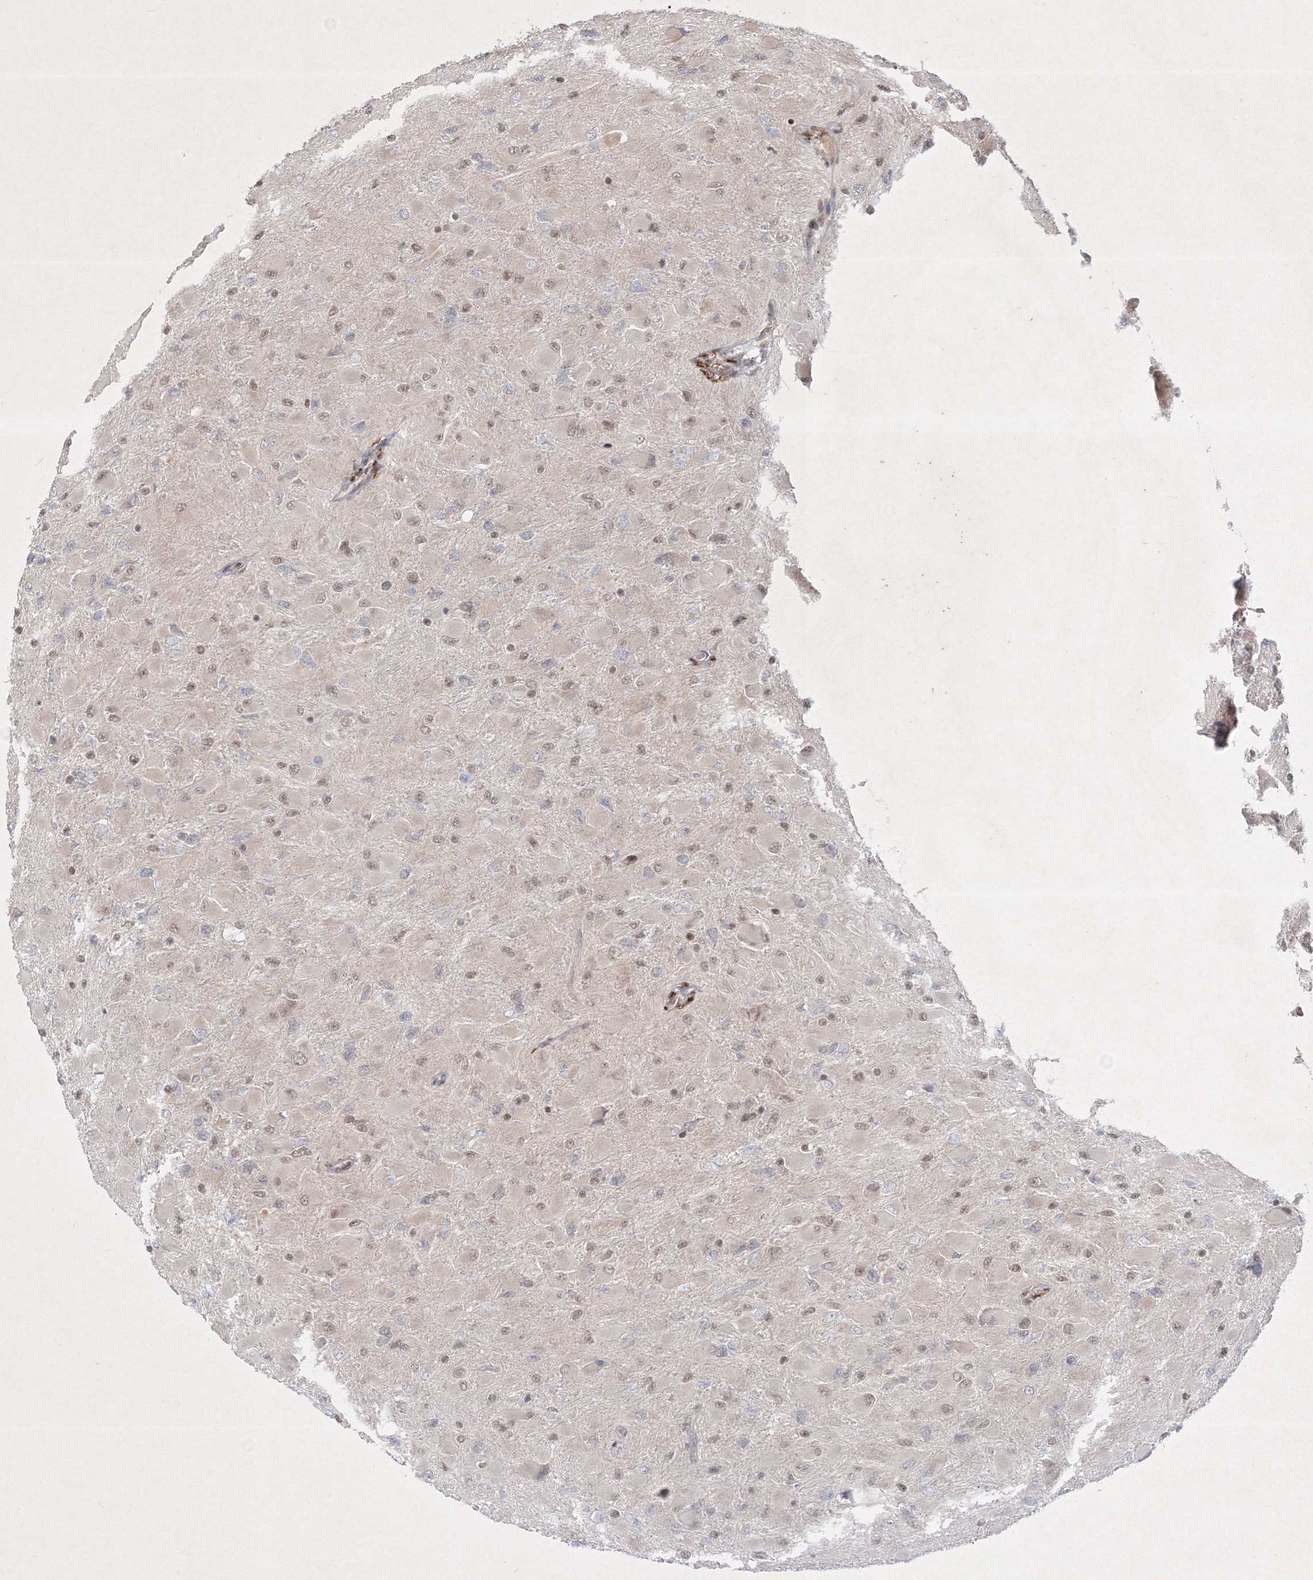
{"staining": {"intensity": "weak", "quantity": ">75%", "location": "nuclear"}, "tissue": "glioma", "cell_type": "Tumor cells", "image_type": "cancer", "snomed": [{"axis": "morphology", "description": "Glioma, malignant, High grade"}, {"axis": "topography", "description": "Cerebral cortex"}], "caption": "IHC (DAB) staining of human glioma exhibits weak nuclear protein positivity in approximately >75% of tumor cells. The staining is performed using DAB brown chromogen to label protein expression. The nuclei are counter-stained blue using hematoxylin.", "gene": "TAB1", "patient": {"sex": "female", "age": 36}}